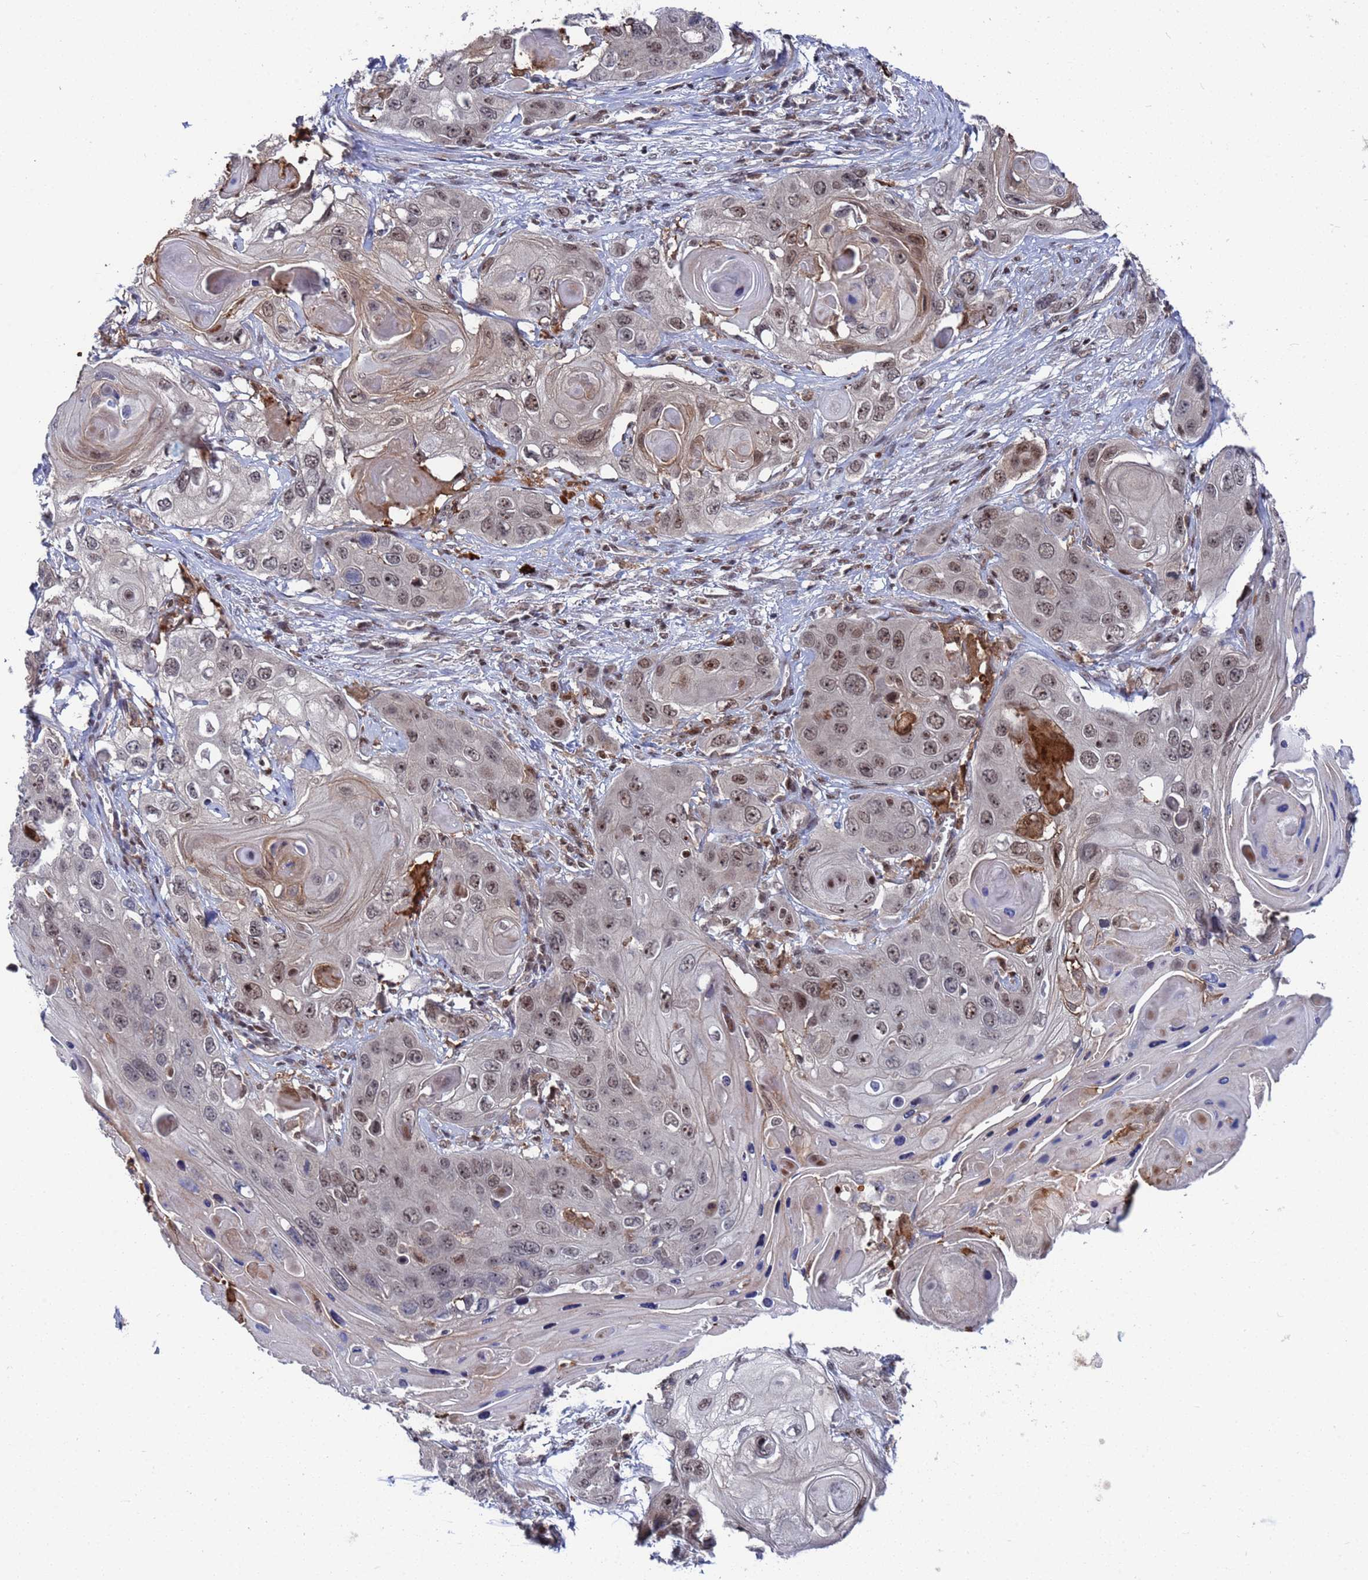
{"staining": {"intensity": "weak", "quantity": "25%-75%", "location": "nuclear"}, "tissue": "skin cancer", "cell_type": "Tumor cells", "image_type": "cancer", "snomed": [{"axis": "morphology", "description": "Squamous cell carcinoma, NOS"}, {"axis": "topography", "description": "Skin"}], "caption": "Immunohistochemistry (IHC) staining of skin cancer, which demonstrates low levels of weak nuclear positivity in about 25%-75% of tumor cells indicating weak nuclear protein staining. The staining was performed using DAB (3,3'-diaminobenzidine) (brown) for protein detection and nuclei were counterstained in hematoxylin (blue).", "gene": "TMBIM6", "patient": {"sex": "male", "age": 55}}